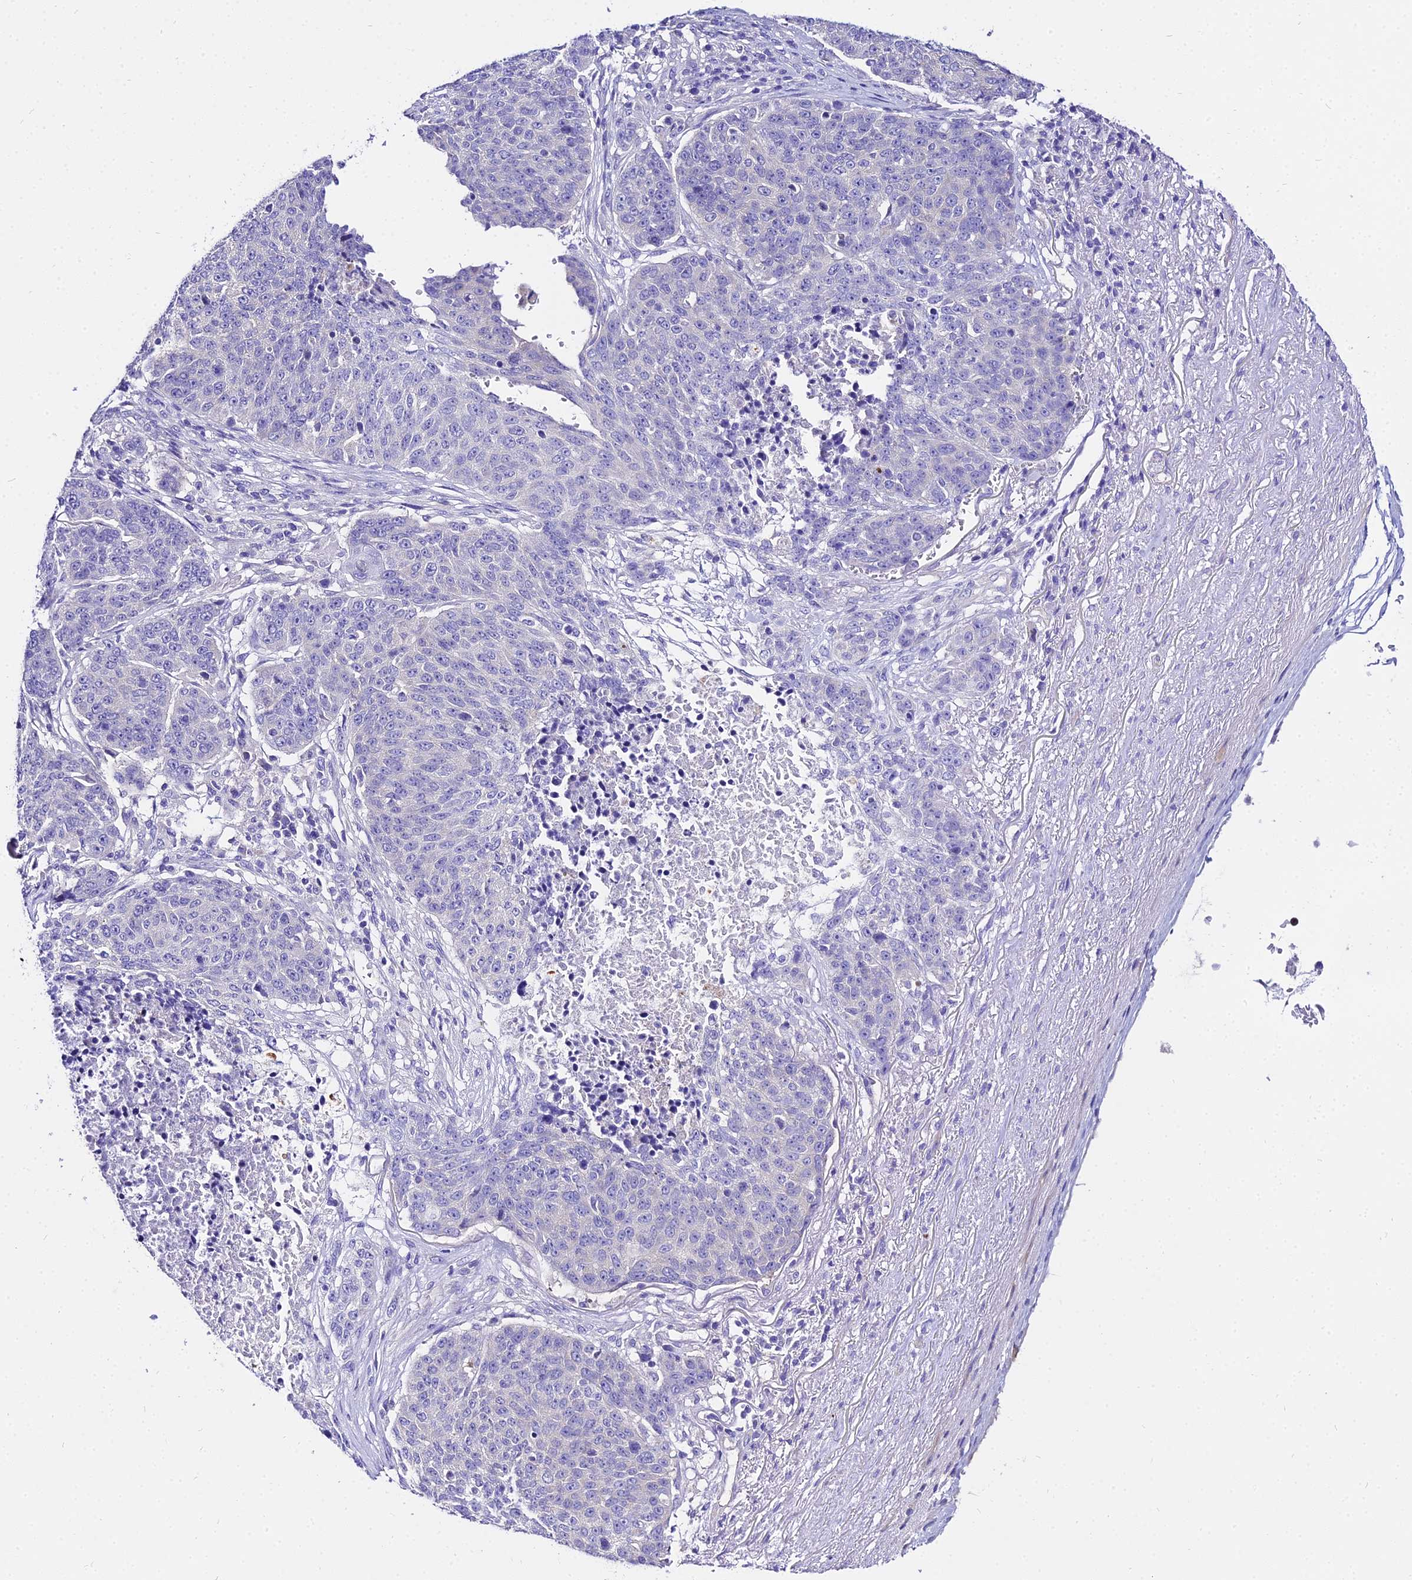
{"staining": {"intensity": "negative", "quantity": "none", "location": "none"}, "tissue": "lung cancer", "cell_type": "Tumor cells", "image_type": "cancer", "snomed": [{"axis": "morphology", "description": "Normal tissue, NOS"}, {"axis": "morphology", "description": "Squamous cell carcinoma, NOS"}, {"axis": "topography", "description": "Lymph node"}, {"axis": "topography", "description": "Lung"}], "caption": "Histopathology image shows no significant protein staining in tumor cells of lung squamous cell carcinoma.", "gene": "TUBA3D", "patient": {"sex": "male", "age": 66}}